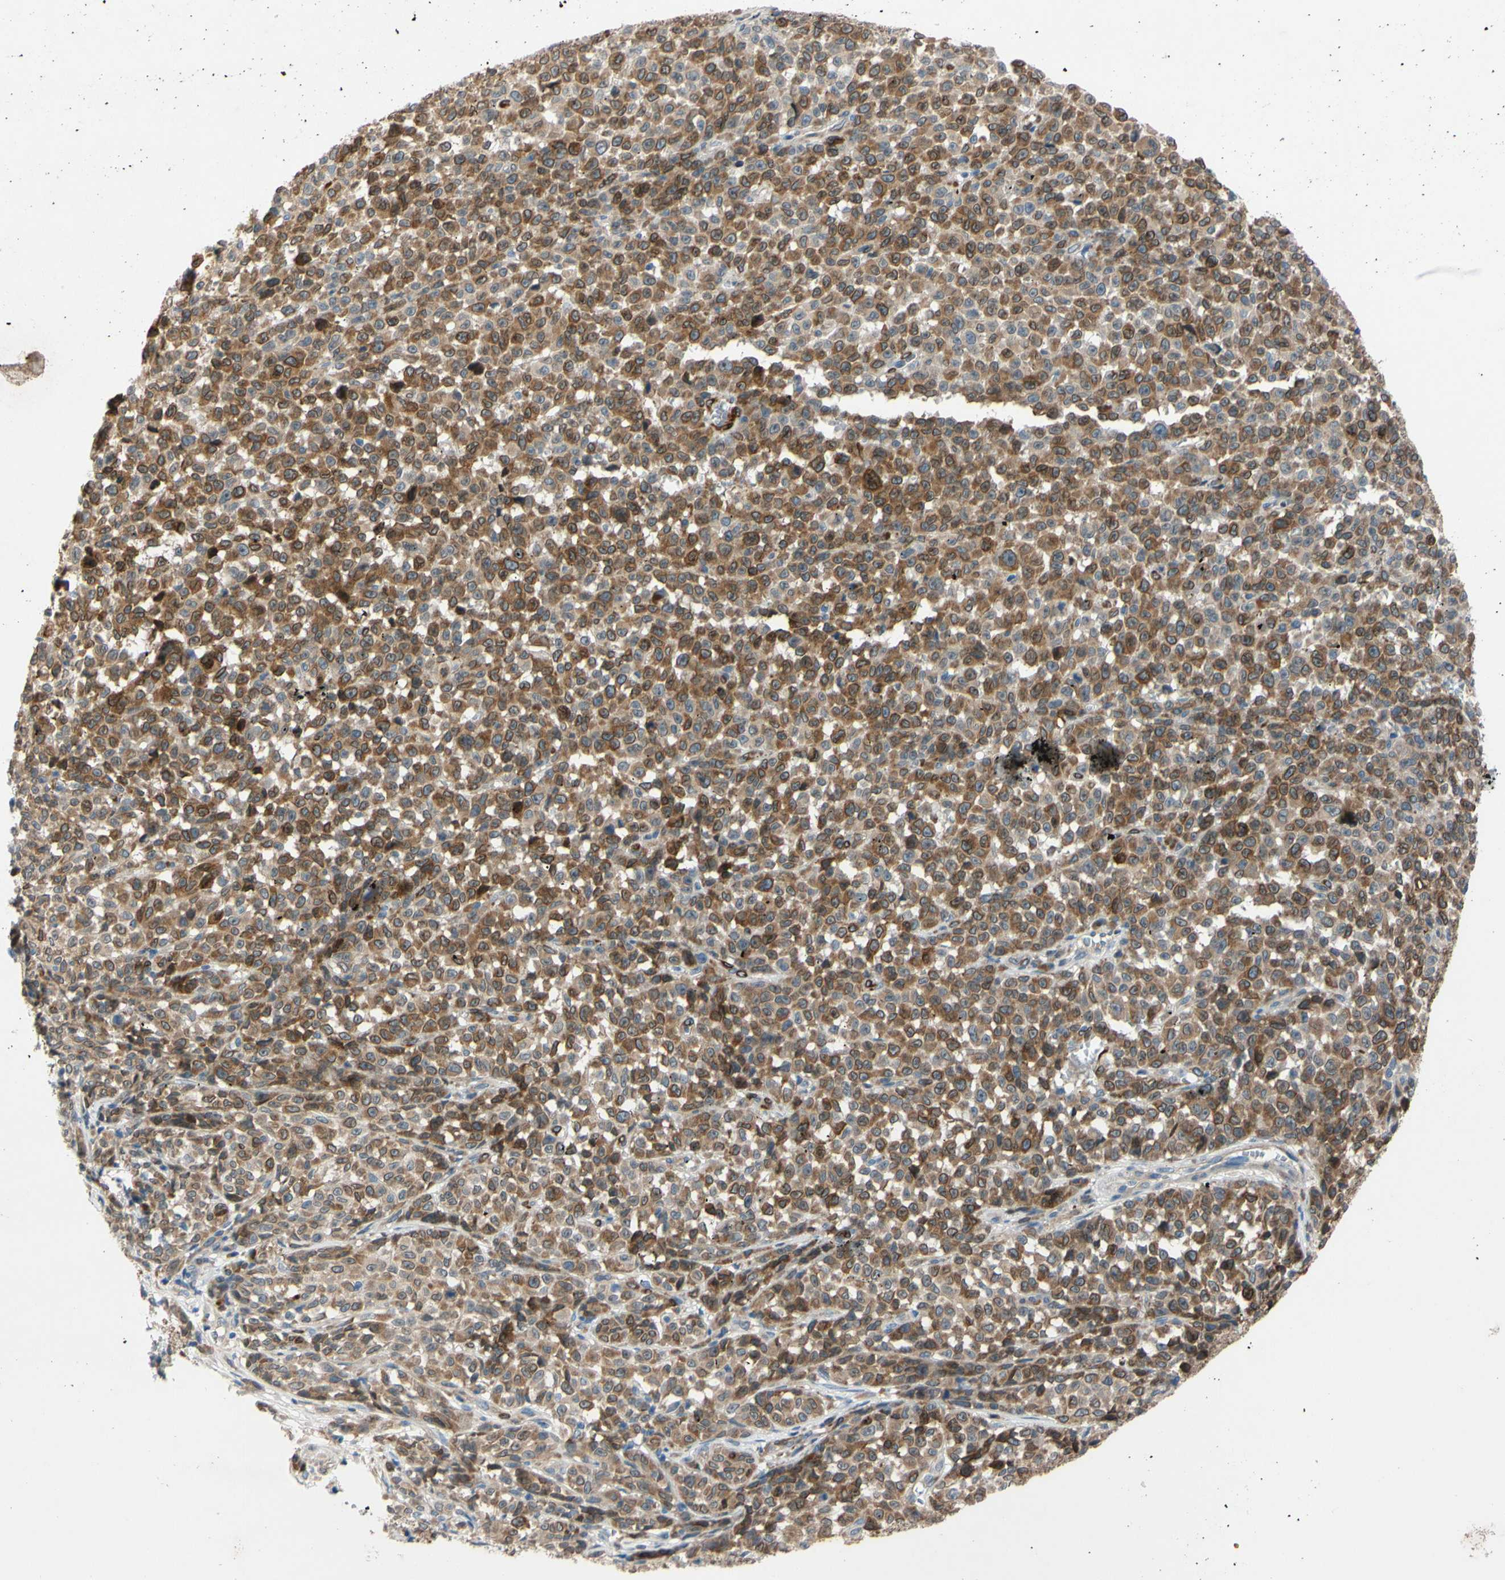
{"staining": {"intensity": "moderate", "quantity": ">75%", "location": "cytoplasmic/membranous"}, "tissue": "melanoma", "cell_type": "Tumor cells", "image_type": "cancer", "snomed": [{"axis": "morphology", "description": "Malignant melanoma, NOS"}, {"axis": "topography", "description": "Skin"}], "caption": "This is a histology image of immunohistochemistry staining of melanoma, which shows moderate positivity in the cytoplasmic/membranous of tumor cells.", "gene": "PRXL2A", "patient": {"sex": "female", "age": 82}}